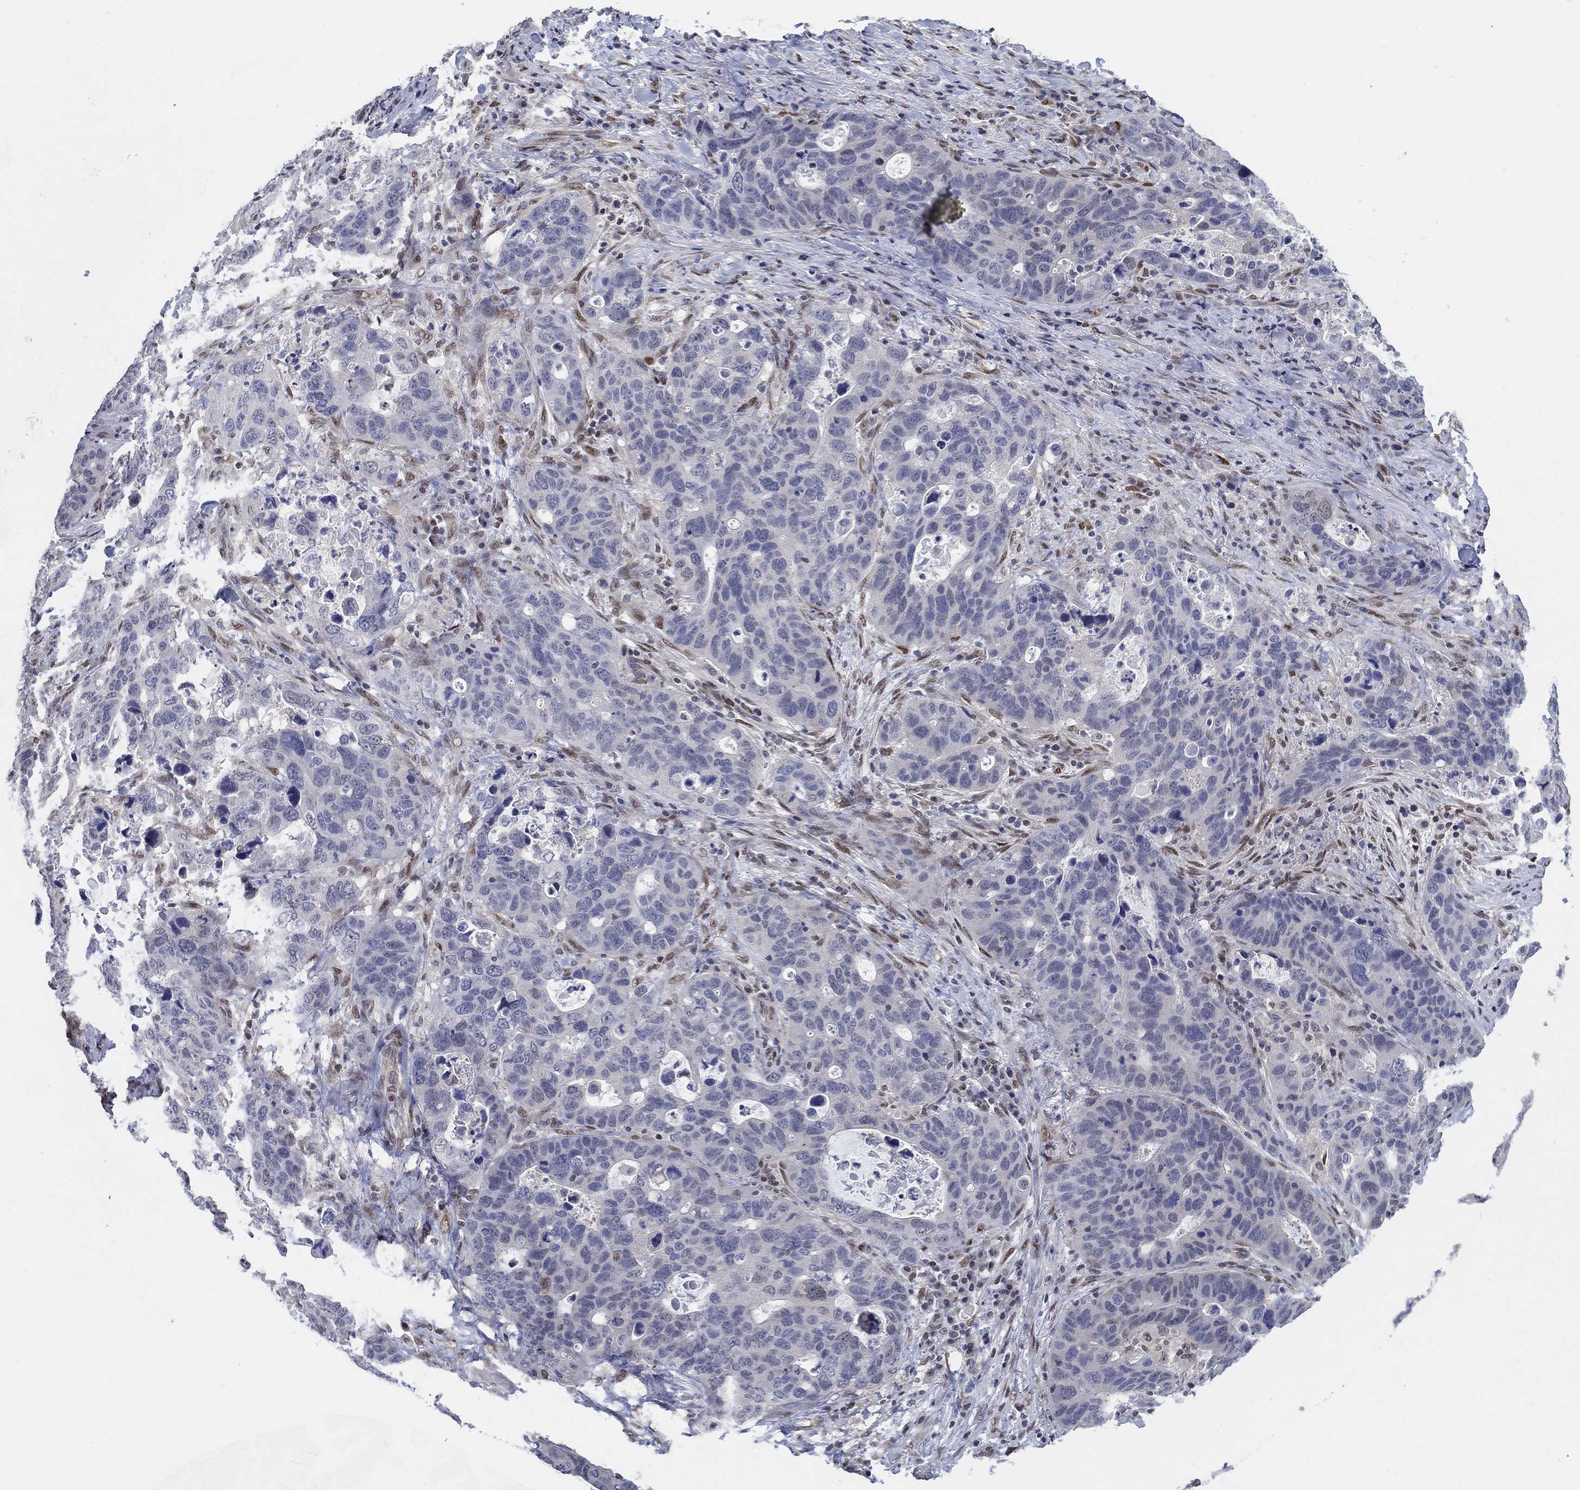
{"staining": {"intensity": "negative", "quantity": "none", "location": "none"}, "tissue": "stomach cancer", "cell_type": "Tumor cells", "image_type": "cancer", "snomed": [{"axis": "morphology", "description": "Adenocarcinoma, NOS"}, {"axis": "topography", "description": "Stomach"}], "caption": "DAB immunohistochemical staining of human stomach adenocarcinoma exhibits no significant expression in tumor cells.", "gene": "CENPE", "patient": {"sex": "male", "age": 54}}